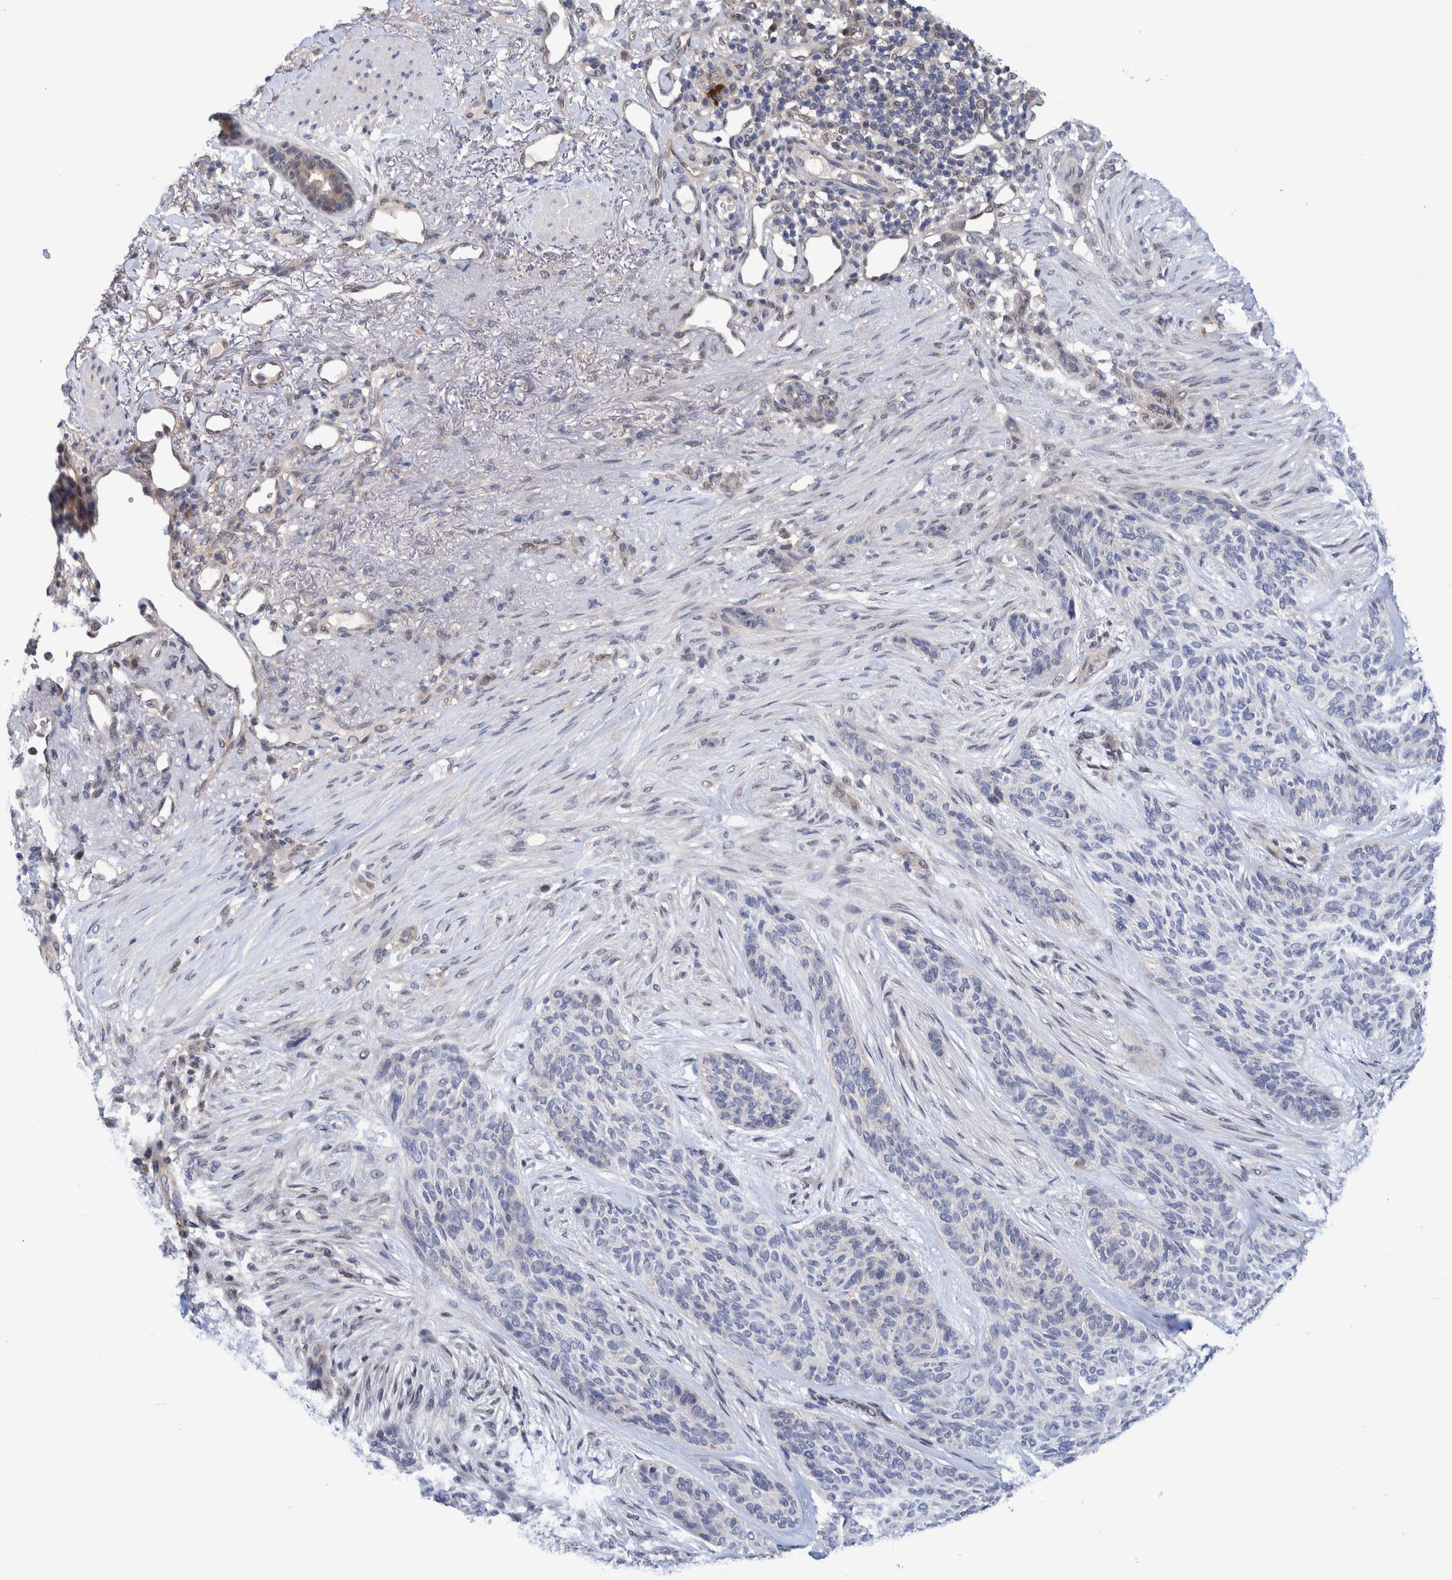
{"staining": {"intensity": "negative", "quantity": "none", "location": "none"}, "tissue": "skin cancer", "cell_type": "Tumor cells", "image_type": "cancer", "snomed": [{"axis": "morphology", "description": "Basal cell carcinoma"}, {"axis": "topography", "description": "Skin"}], "caption": "Immunohistochemistry of skin basal cell carcinoma exhibits no positivity in tumor cells.", "gene": "PFAS", "patient": {"sex": "male", "age": 55}}